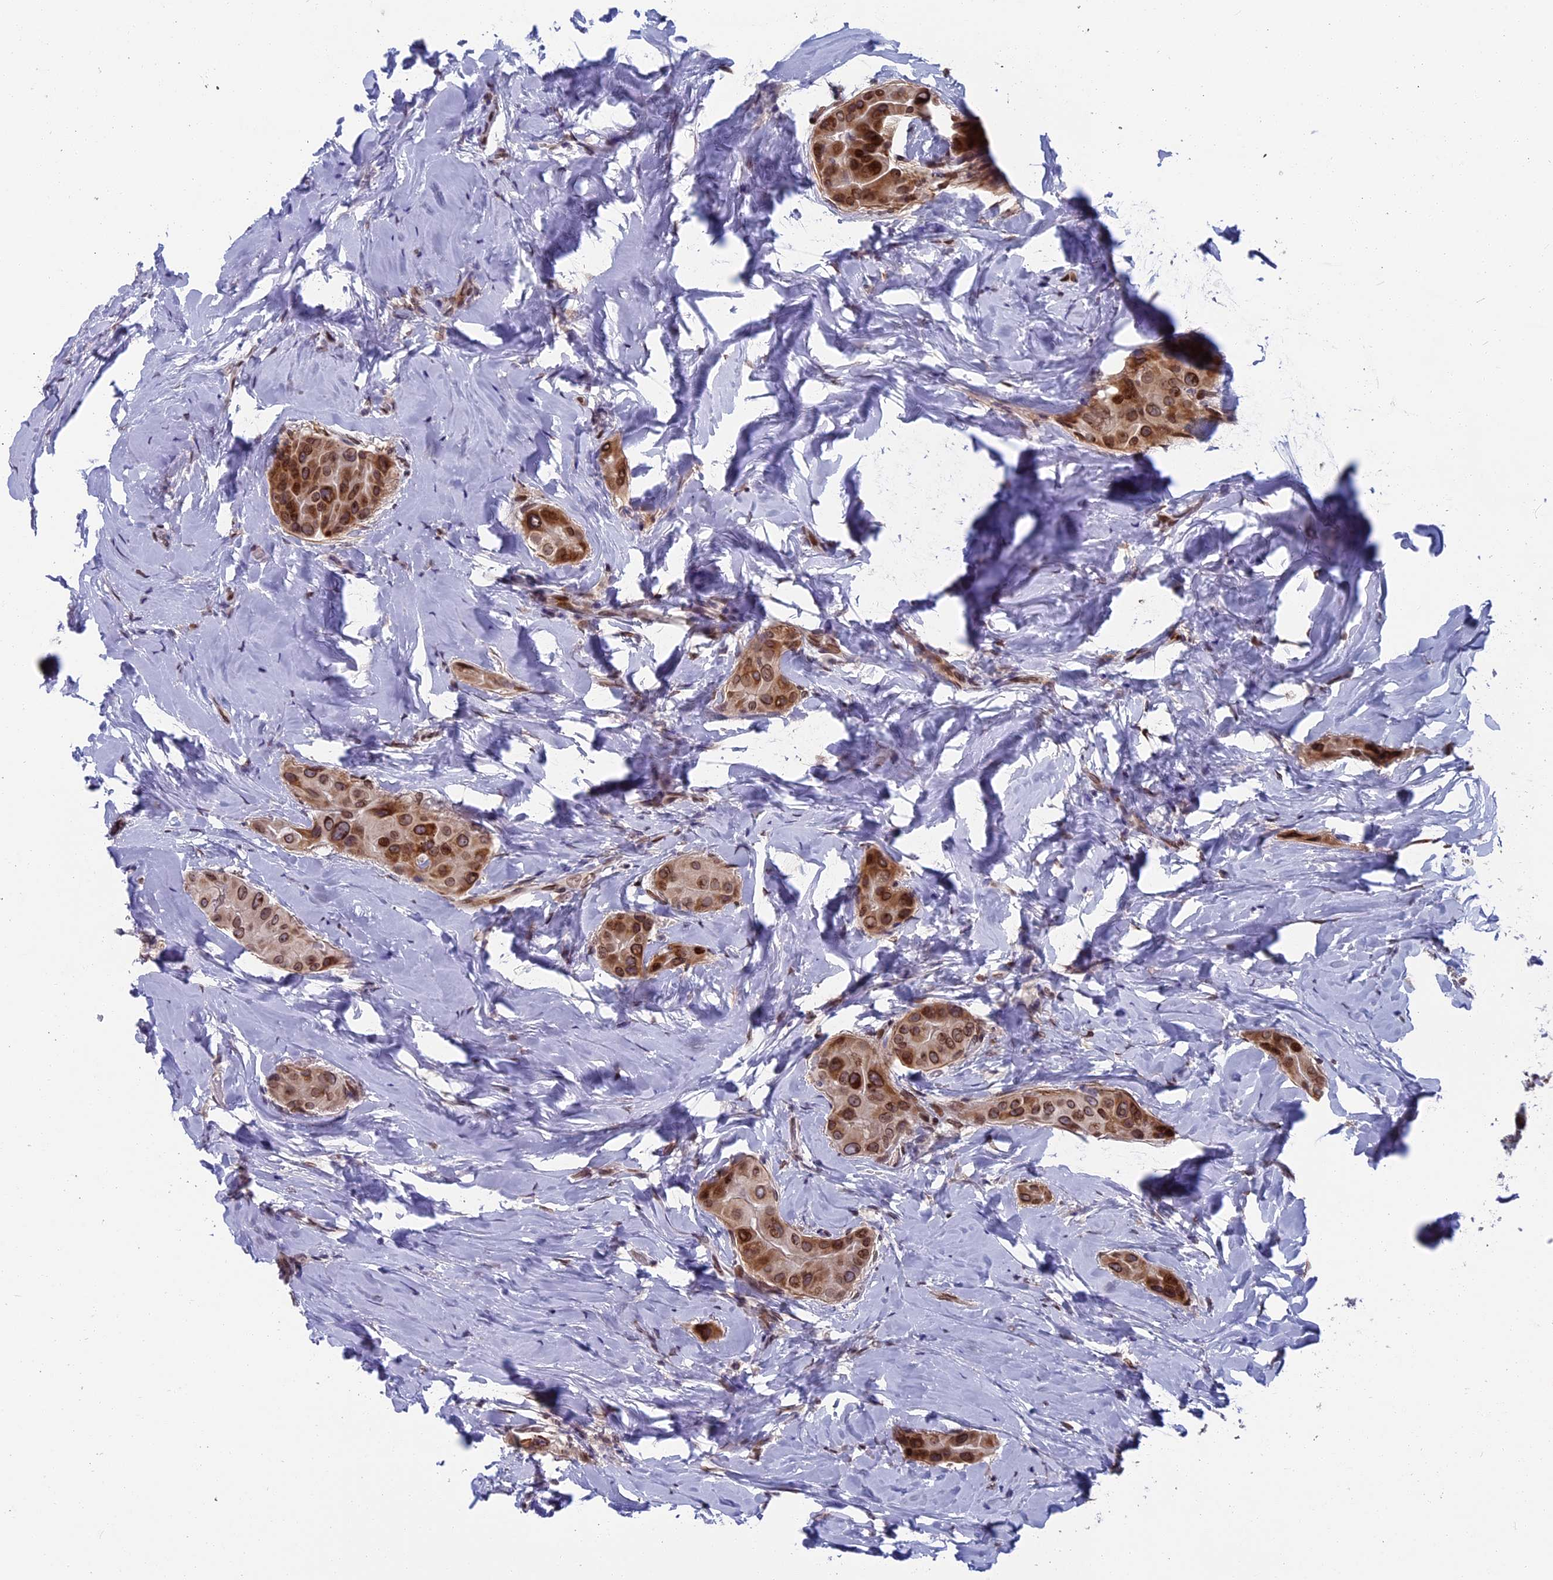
{"staining": {"intensity": "strong", "quantity": "25%-75%", "location": "cytoplasmic/membranous"}, "tissue": "thyroid cancer", "cell_type": "Tumor cells", "image_type": "cancer", "snomed": [{"axis": "morphology", "description": "Papillary adenocarcinoma, NOS"}, {"axis": "topography", "description": "Thyroid gland"}], "caption": "Thyroid cancer (papillary adenocarcinoma) stained with a protein marker demonstrates strong staining in tumor cells.", "gene": "GPSM1", "patient": {"sex": "male", "age": 33}}